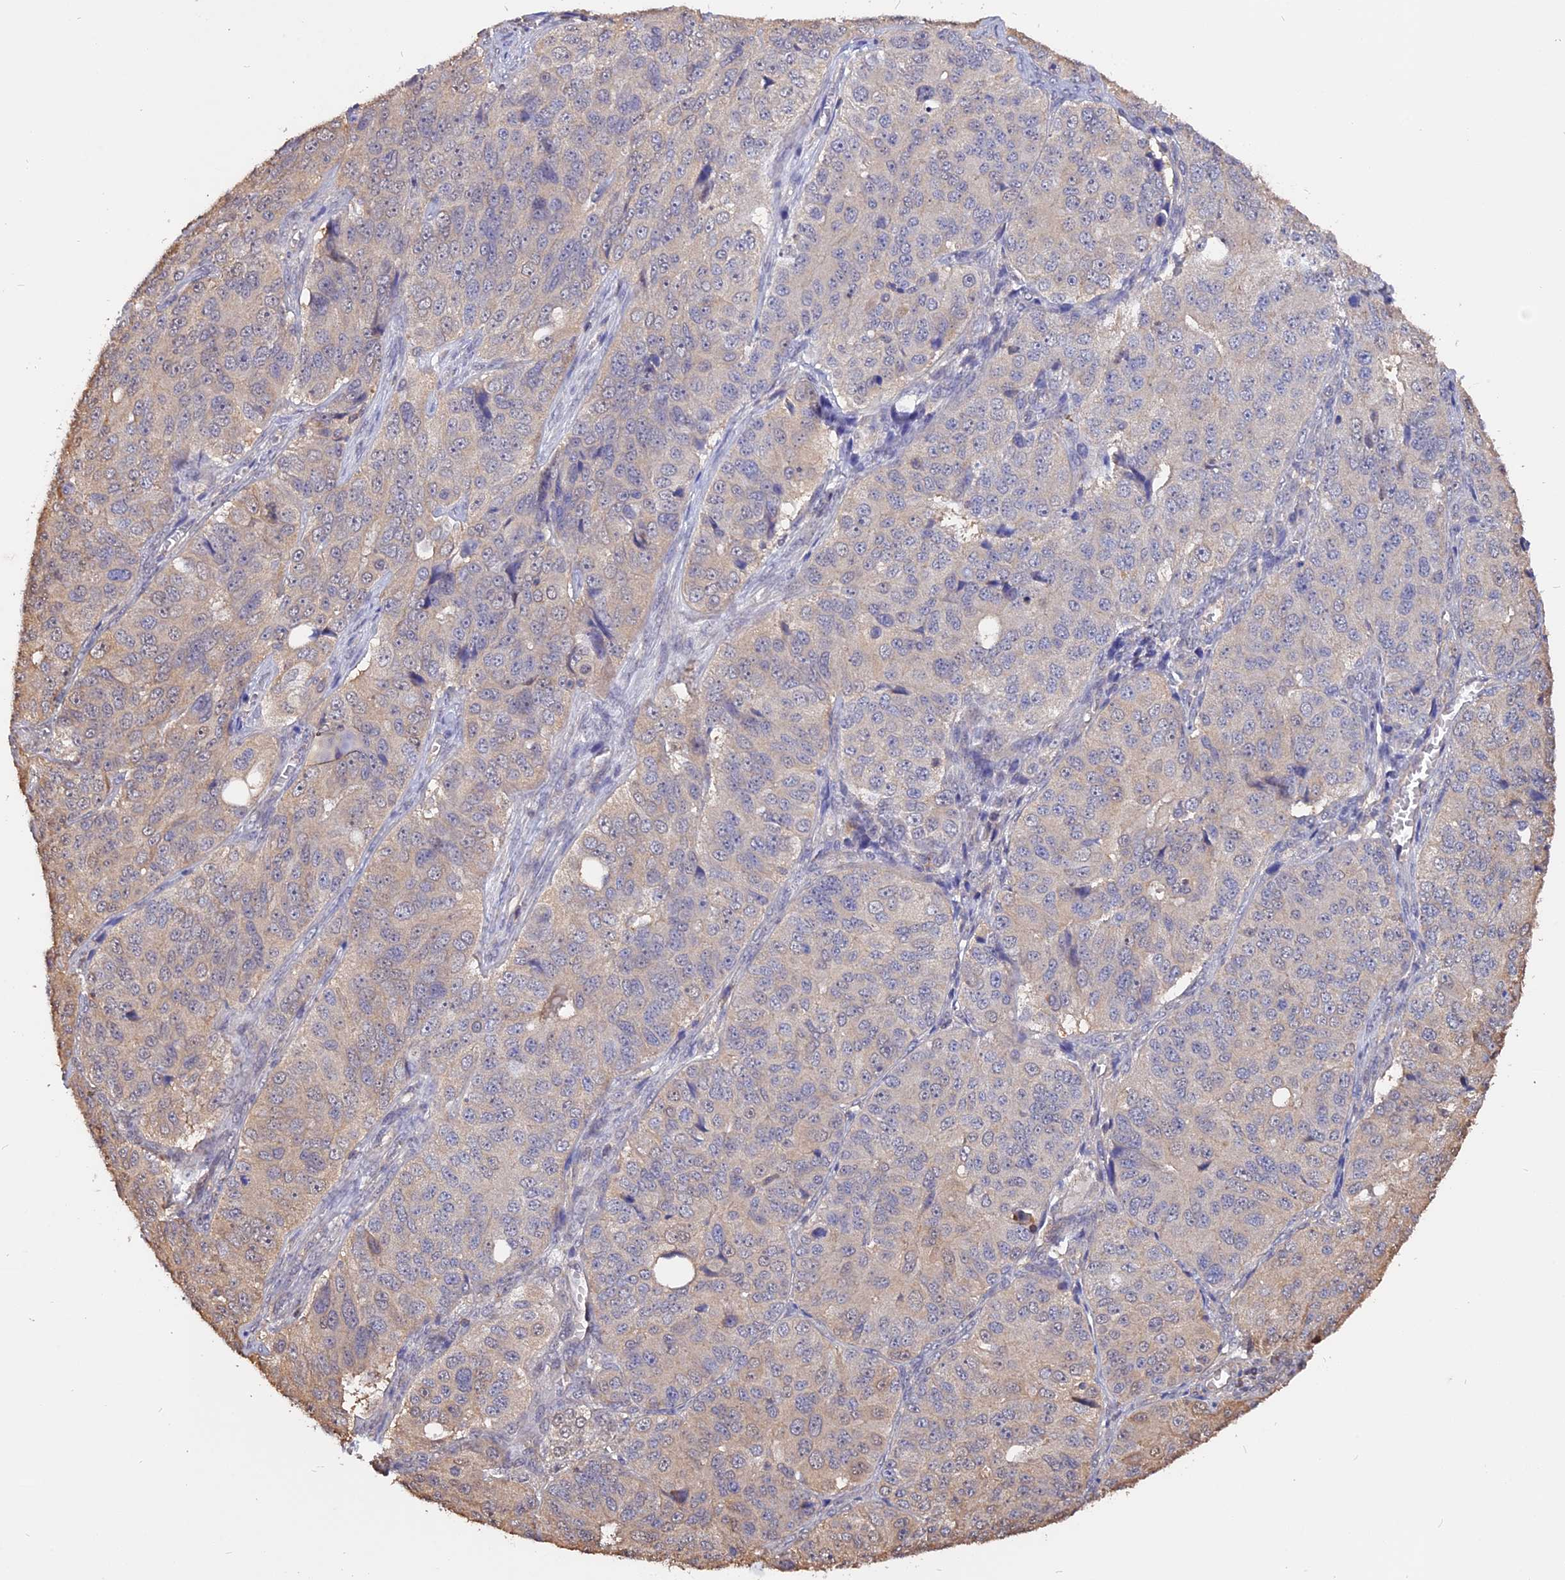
{"staining": {"intensity": "weak", "quantity": "<25%", "location": "cytoplasmic/membranous"}, "tissue": "ovarian cancer", "cell_type": "Tumor cells", "image_type": "cancer", "snomed": [{"axis": "morphology", "description": "Carcinoma, endometroid"}, {"axis": "topography", "description": "Ovary"}], "caption": "There is no significant positivity in tumor cells of ovarian endometroid carcinoma. The staining was performed using DAB to visualize the protein expression in brown, while the nuclei were stained in blue with hematoxylin (Magnification: 20x).", "gene": "CARMIL2", "patient": {"sex": "female", "age": 51}}